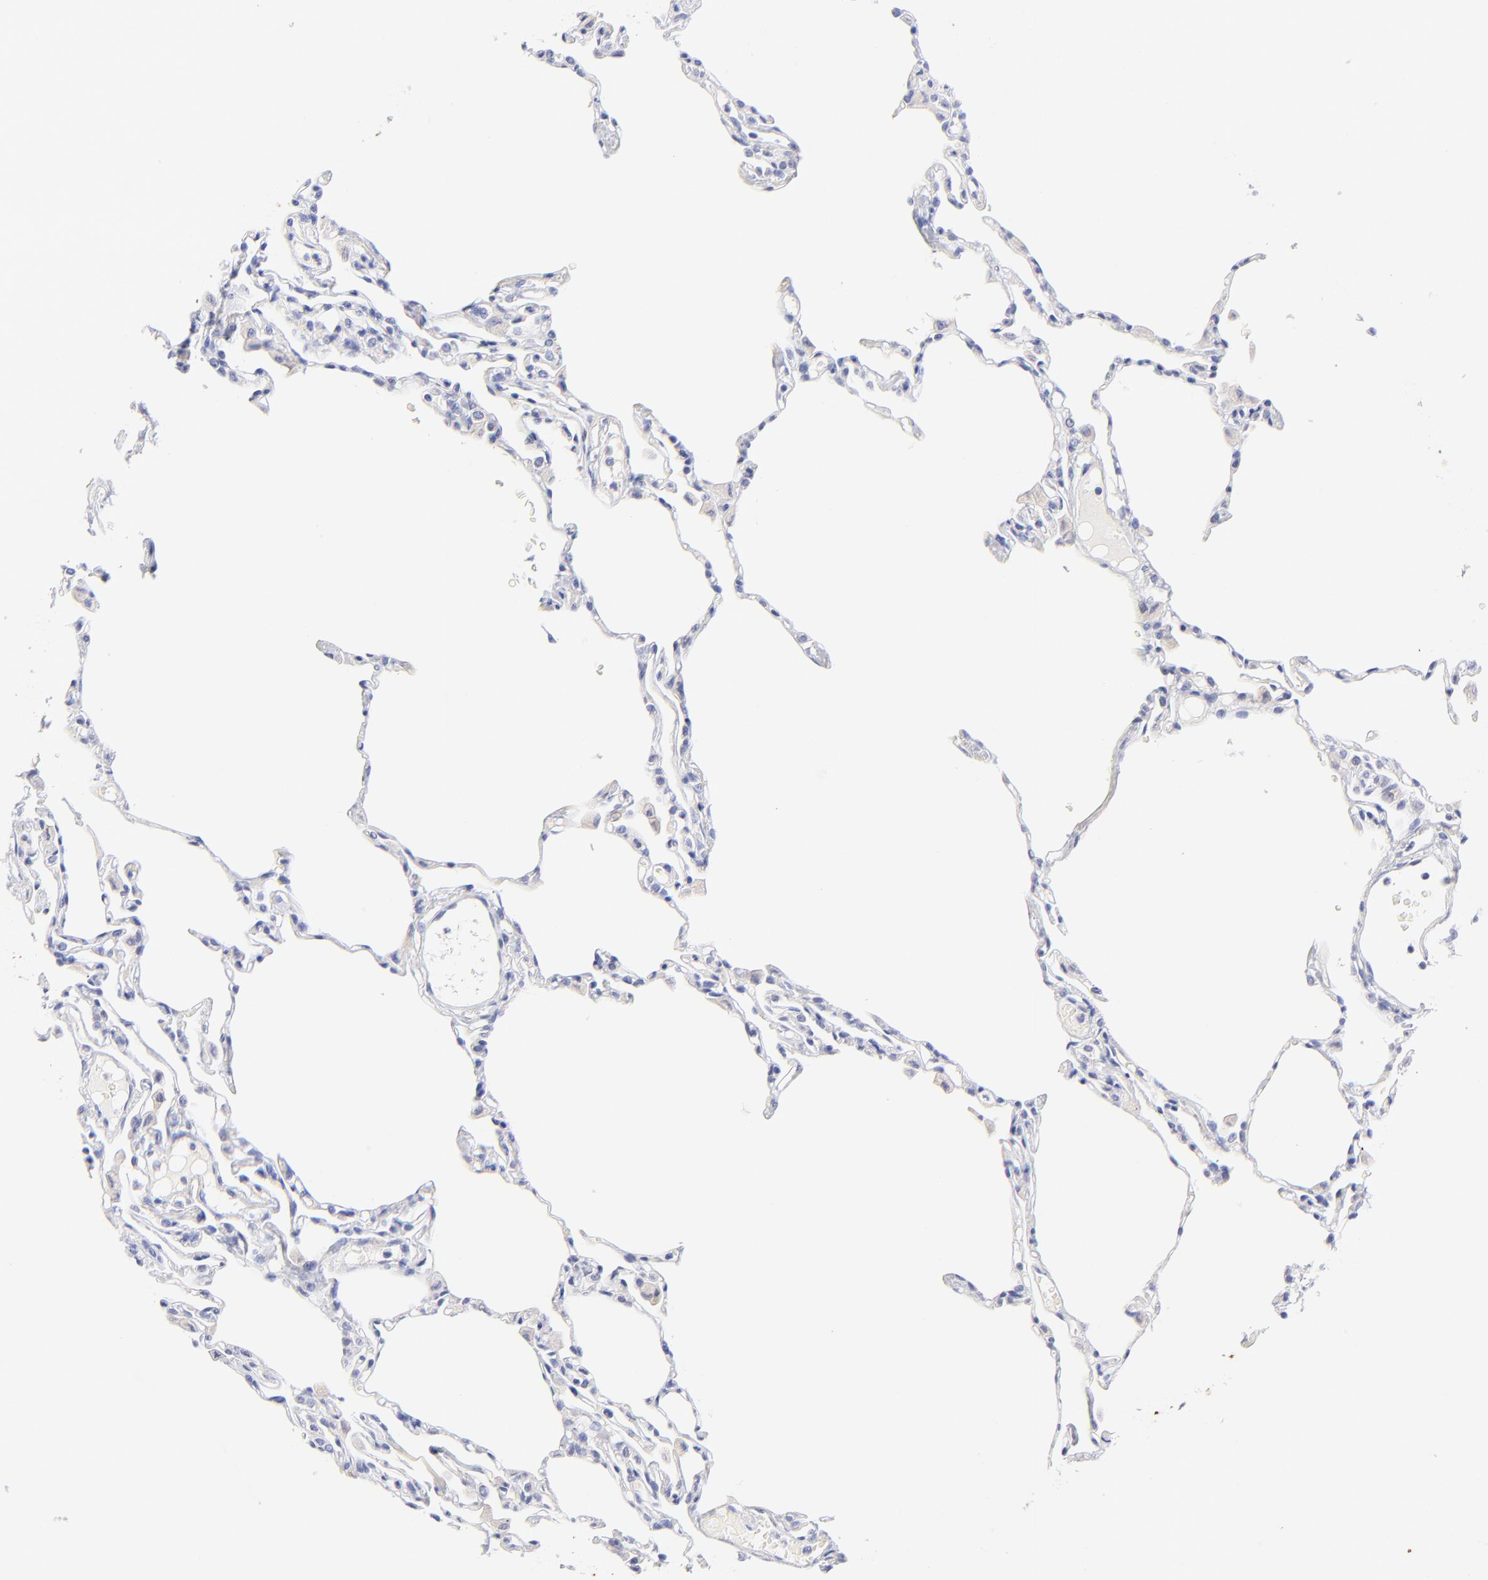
{"staining": {"intensity": "negative", "quantity": "none", "location": "none"}, "tissue": "lung", "cell_type": "Alveolar cells", "image_type": "normal", "snomed": [{"axis": "morphology", "description": "Normal tissue, NOS"}, {"axis": "topography", "description": "Lung"}], "caption": "Immunohistochemistry (IHC) of unremarkable human lung demonstrates no positivity in alveolar cells.", "gene": "RAB3A", "patient": {"sex": "female", "age": 49}}